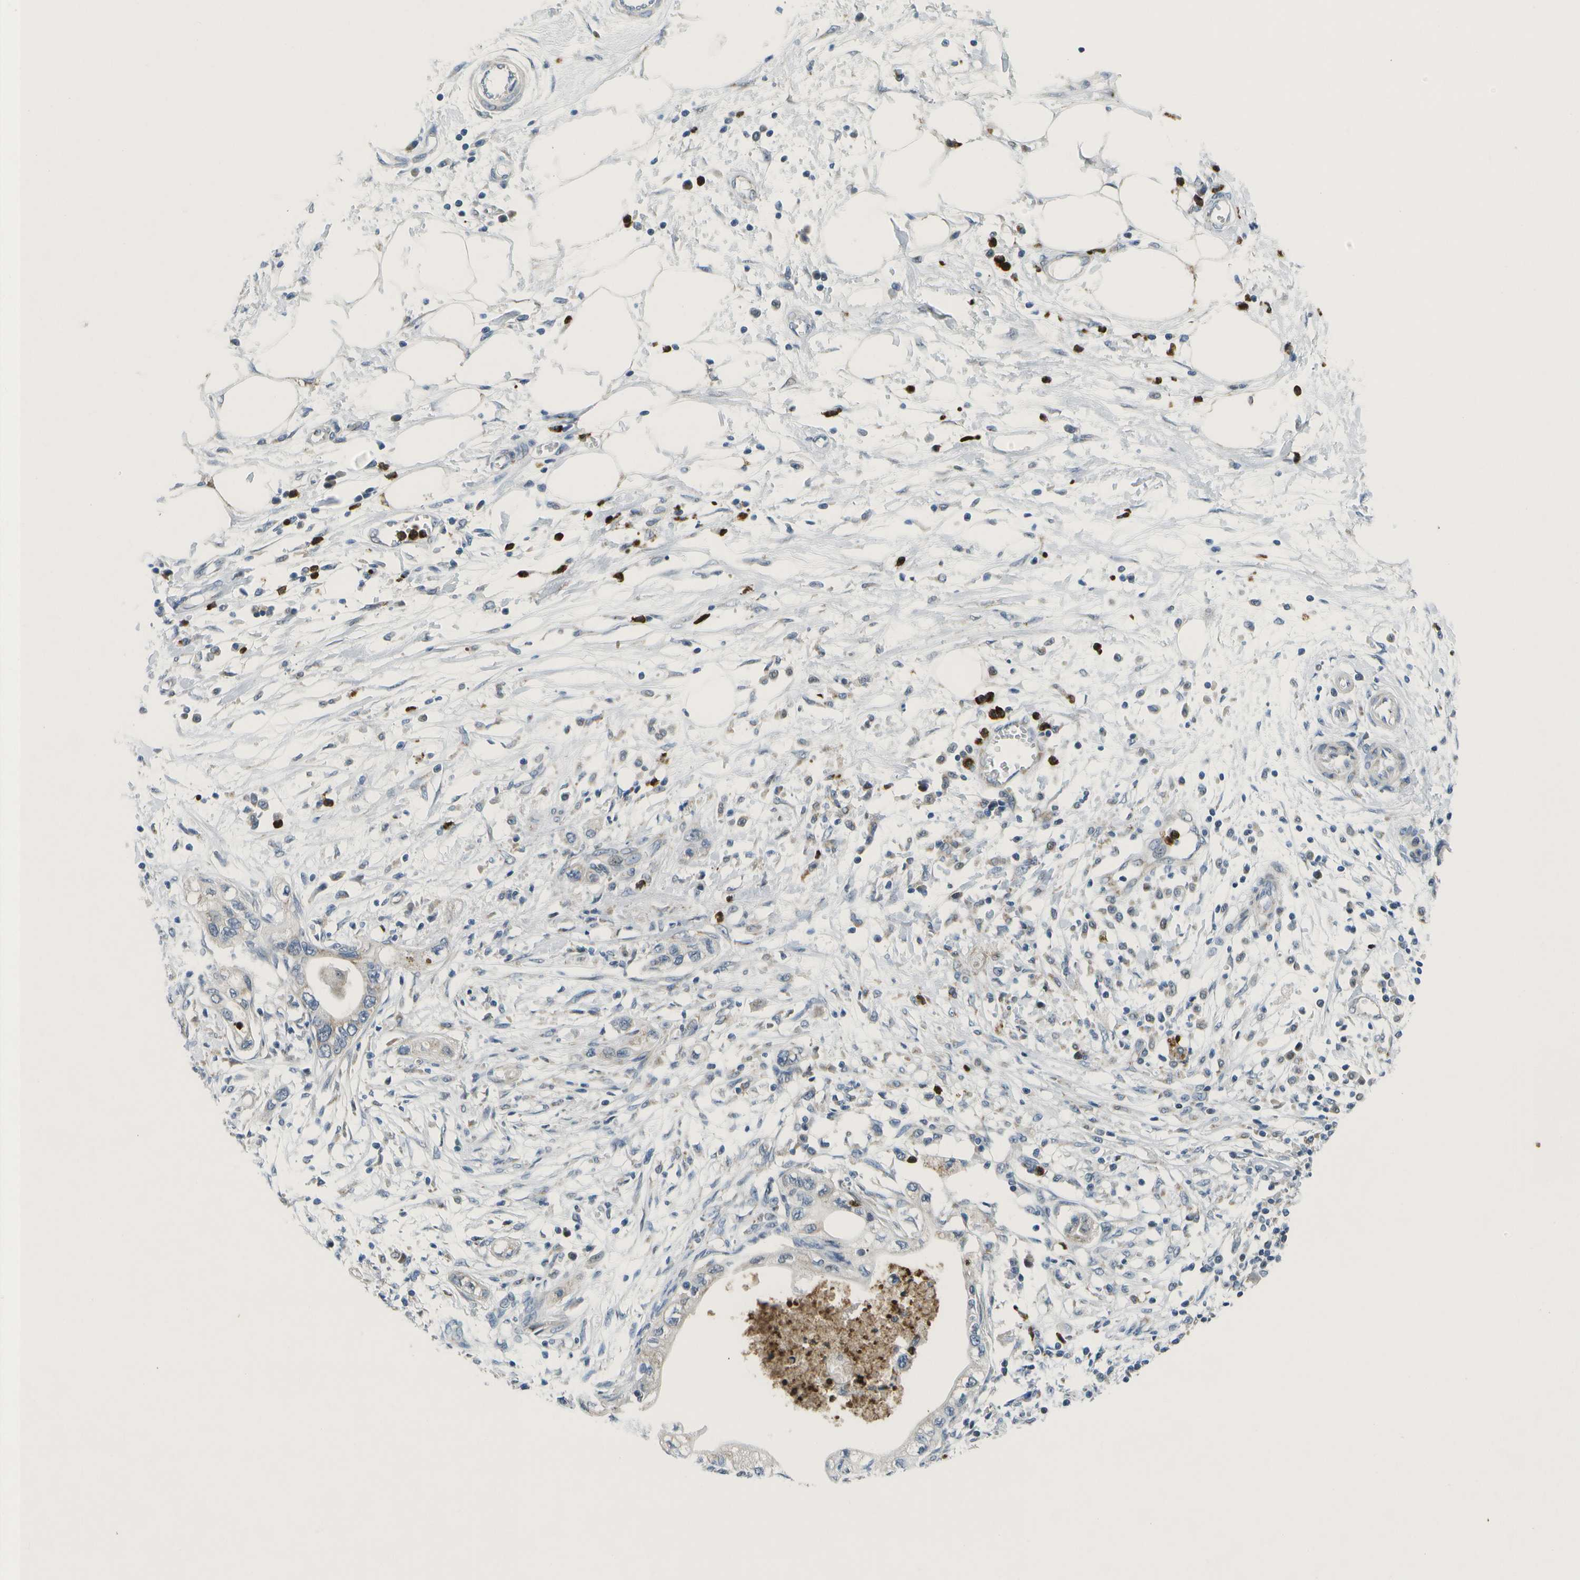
{"staining": {"intensity": "negative", "quantity": "none", "location": "none"}, "tissue": "pancreatic cancer", "cell_type": "Tumor cells", "image_type": "cancer", "snomed": [{"axis": "morphology", "description": "Adenocarcinoma, NOS"}, {"axis": "topography", "description": "Pancreas"}], "caption": "Immunohistochemical staining of human pancreatic cancer (adenocarcinoma) reveals no significant expression in tumor cells. (DAB immunohistochemistry (IHC) visualized using brightfield microscopy, high magnification).", "gene": "GALNT15", "patient": {"sex": "male", "age": 56}}